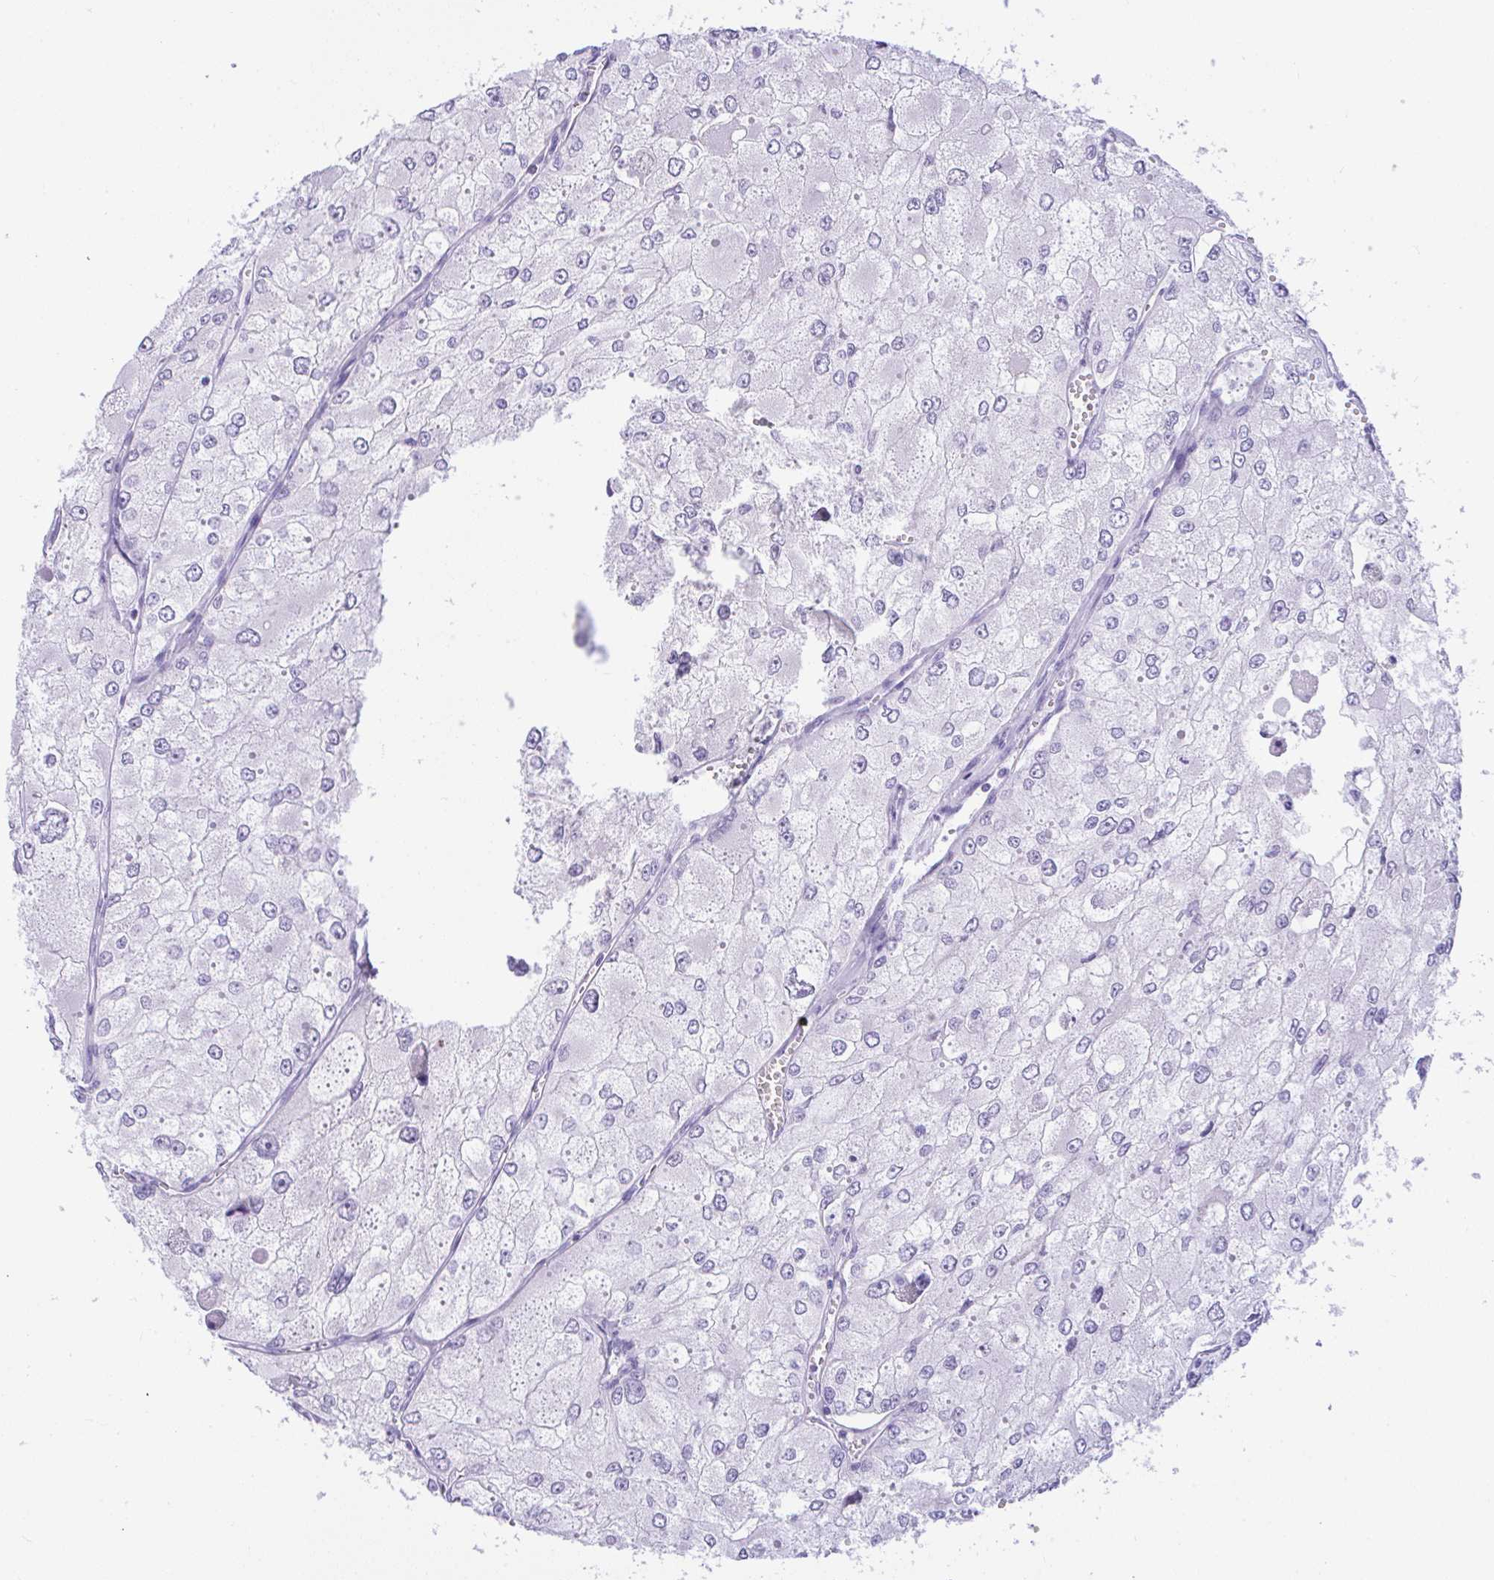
{"staining": {"intensity": "negative", "quantity": "none", "location": "none"}, "tissue": "renal cancer", "cell_type": "Tumor cells", "image_type": "cancer", "snomed": [{"axis": "morphology", "description": "Adenocarcinoma, NOS"}, {"axis": "topography", "description": "Kidney"}], "caption": "DAB (3,3'-diaminobenzidine) immunohistochemical staining of human renal cancer (adenocarcinoma) demonstrates no significant positivity in tumor cells.", "gene": "SEL1L2", "patient": {"sex": "female", "age": 70}}